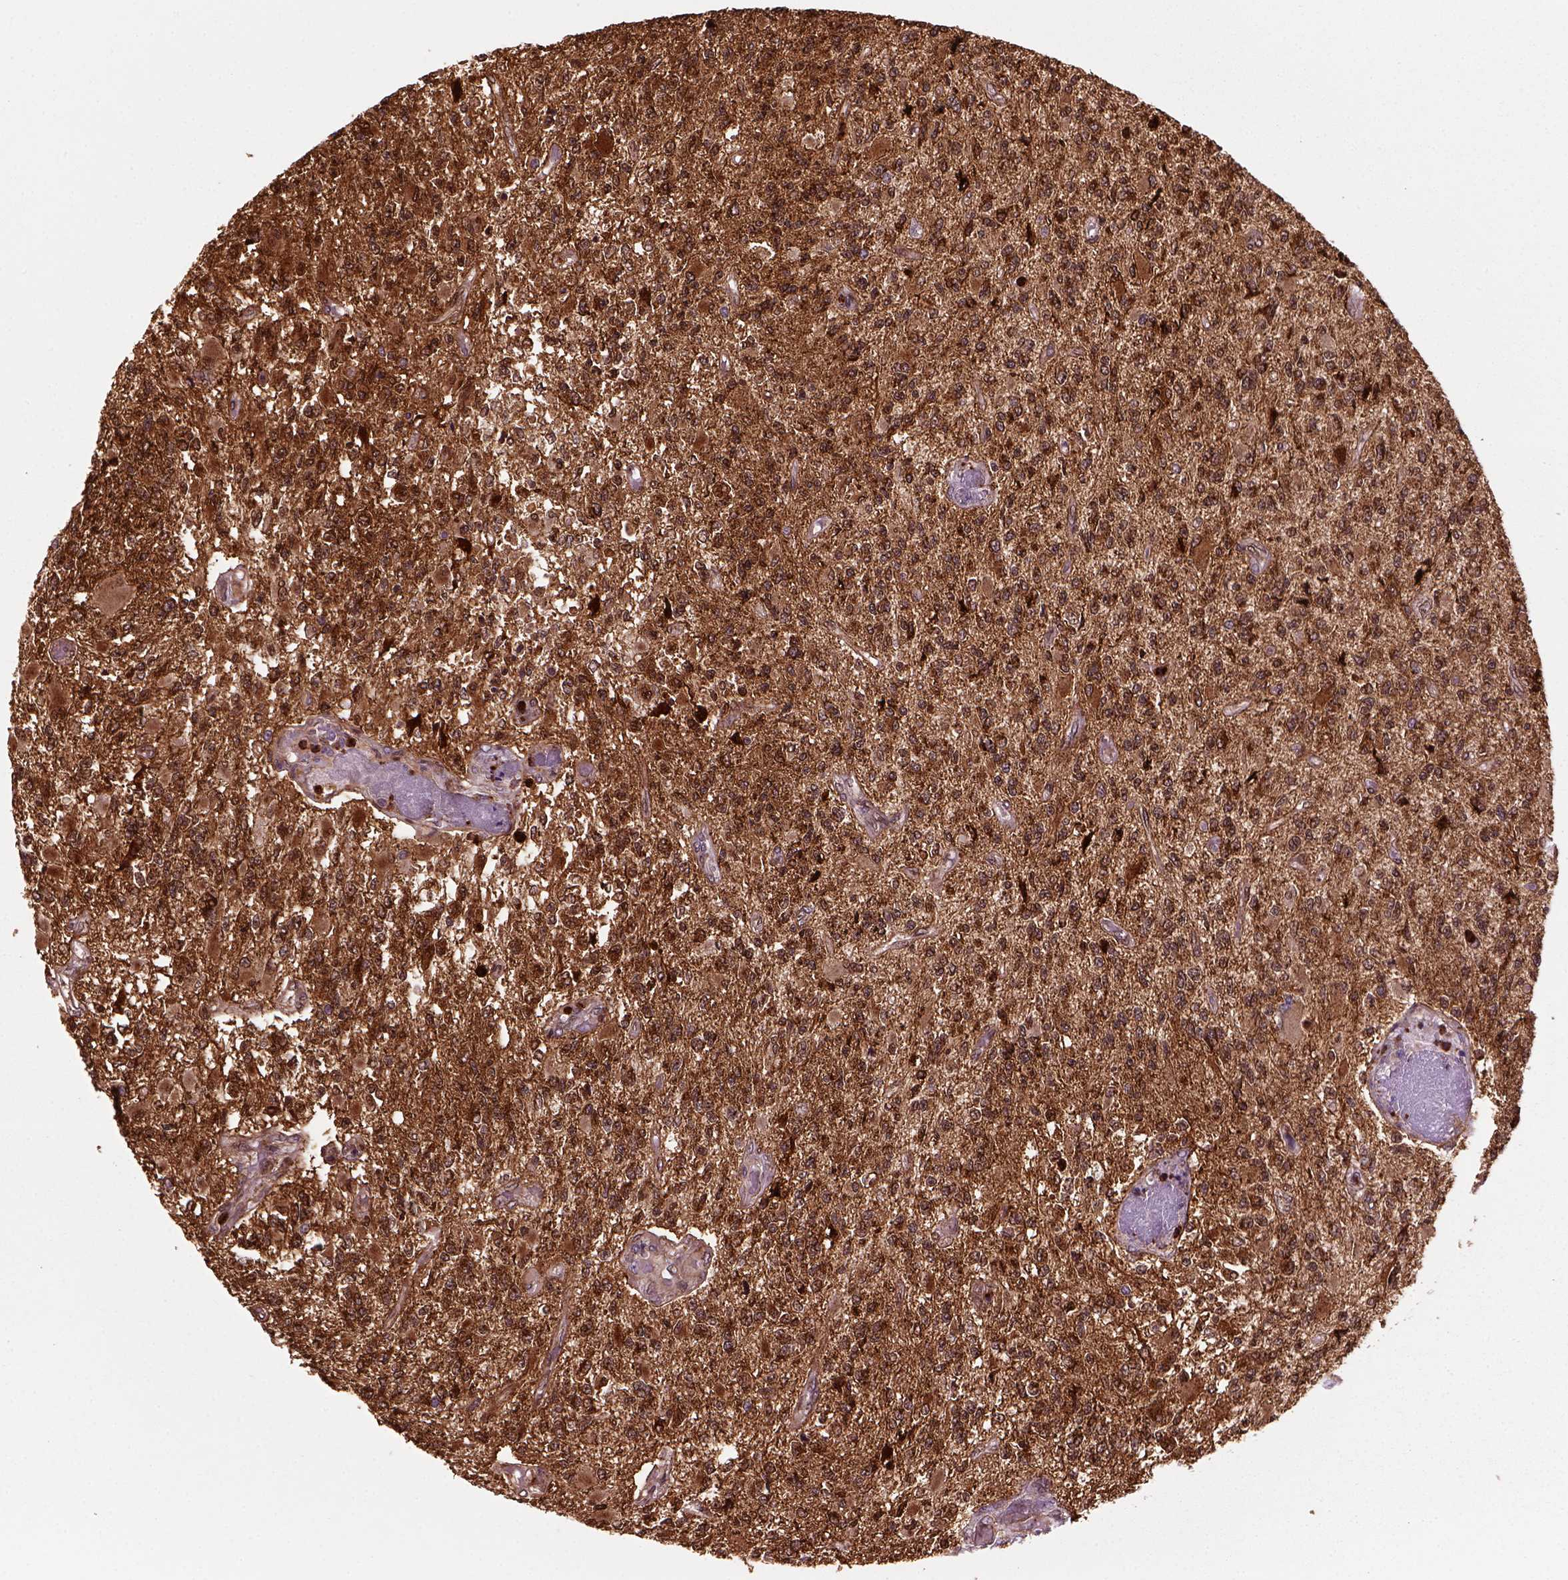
{"staining": {"intensity": "strong", "quantity": "25%-75%", "location": "cytoplasmic/membranous,nuclear"}, "tissue": "glioma", "cell_type": "Tumor cells", "image_type": "cancer", "snomed": [{"axis": "morphology", "description": "Glioma, malignant, High grade"}, {"axis": "topography", "description": "Brain"}], "caption": "Protein analysis of high-grade glioma (malignant) tissue exhibits strong cytoplasmic/membranous and nuclear staining in approximately 25%-75% of tumor cells.", "gene": "MARCKS", "patient": {"sex": "female", "age": 63}}